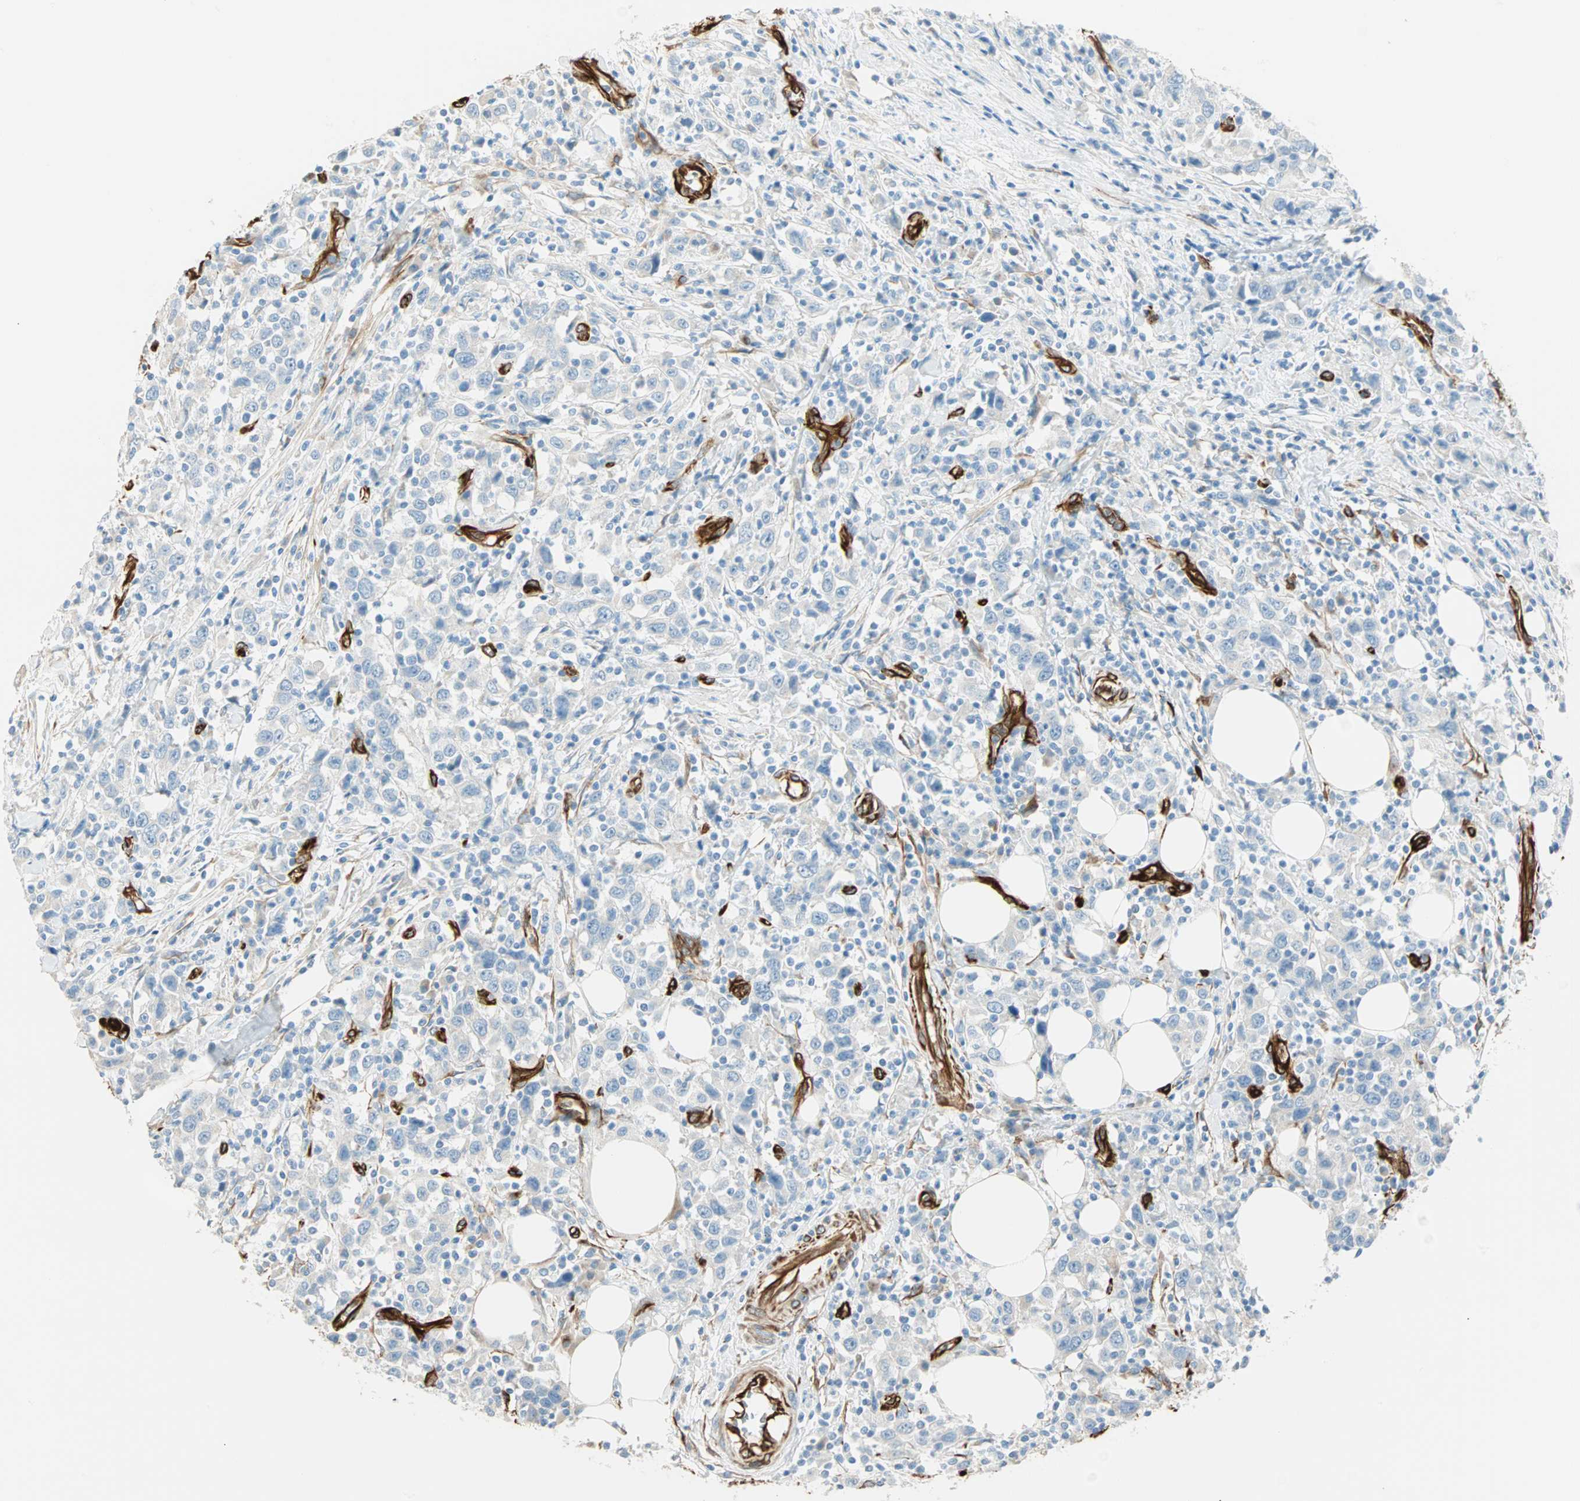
{"staining": {"intensity": "negative", "quantity": "none", "location": "none"}, "tissue": "urothelial cancer", "cell_type": "Tumor cells", "image_type": "cancer", "snomed": [{"axis": "morphology", "description": "Urothelial carcinoma, High grade"}, {"axis": "topography", "description": "Urinary bladder"}], "caption": "An immunohistochemistry image of high-grade urothelial carcinoma is shown. There is no staining in tumor cells of high-grade urothelial carcinoma.", "gene": "NES", "patient": {"sex": "male", "age": 61}}